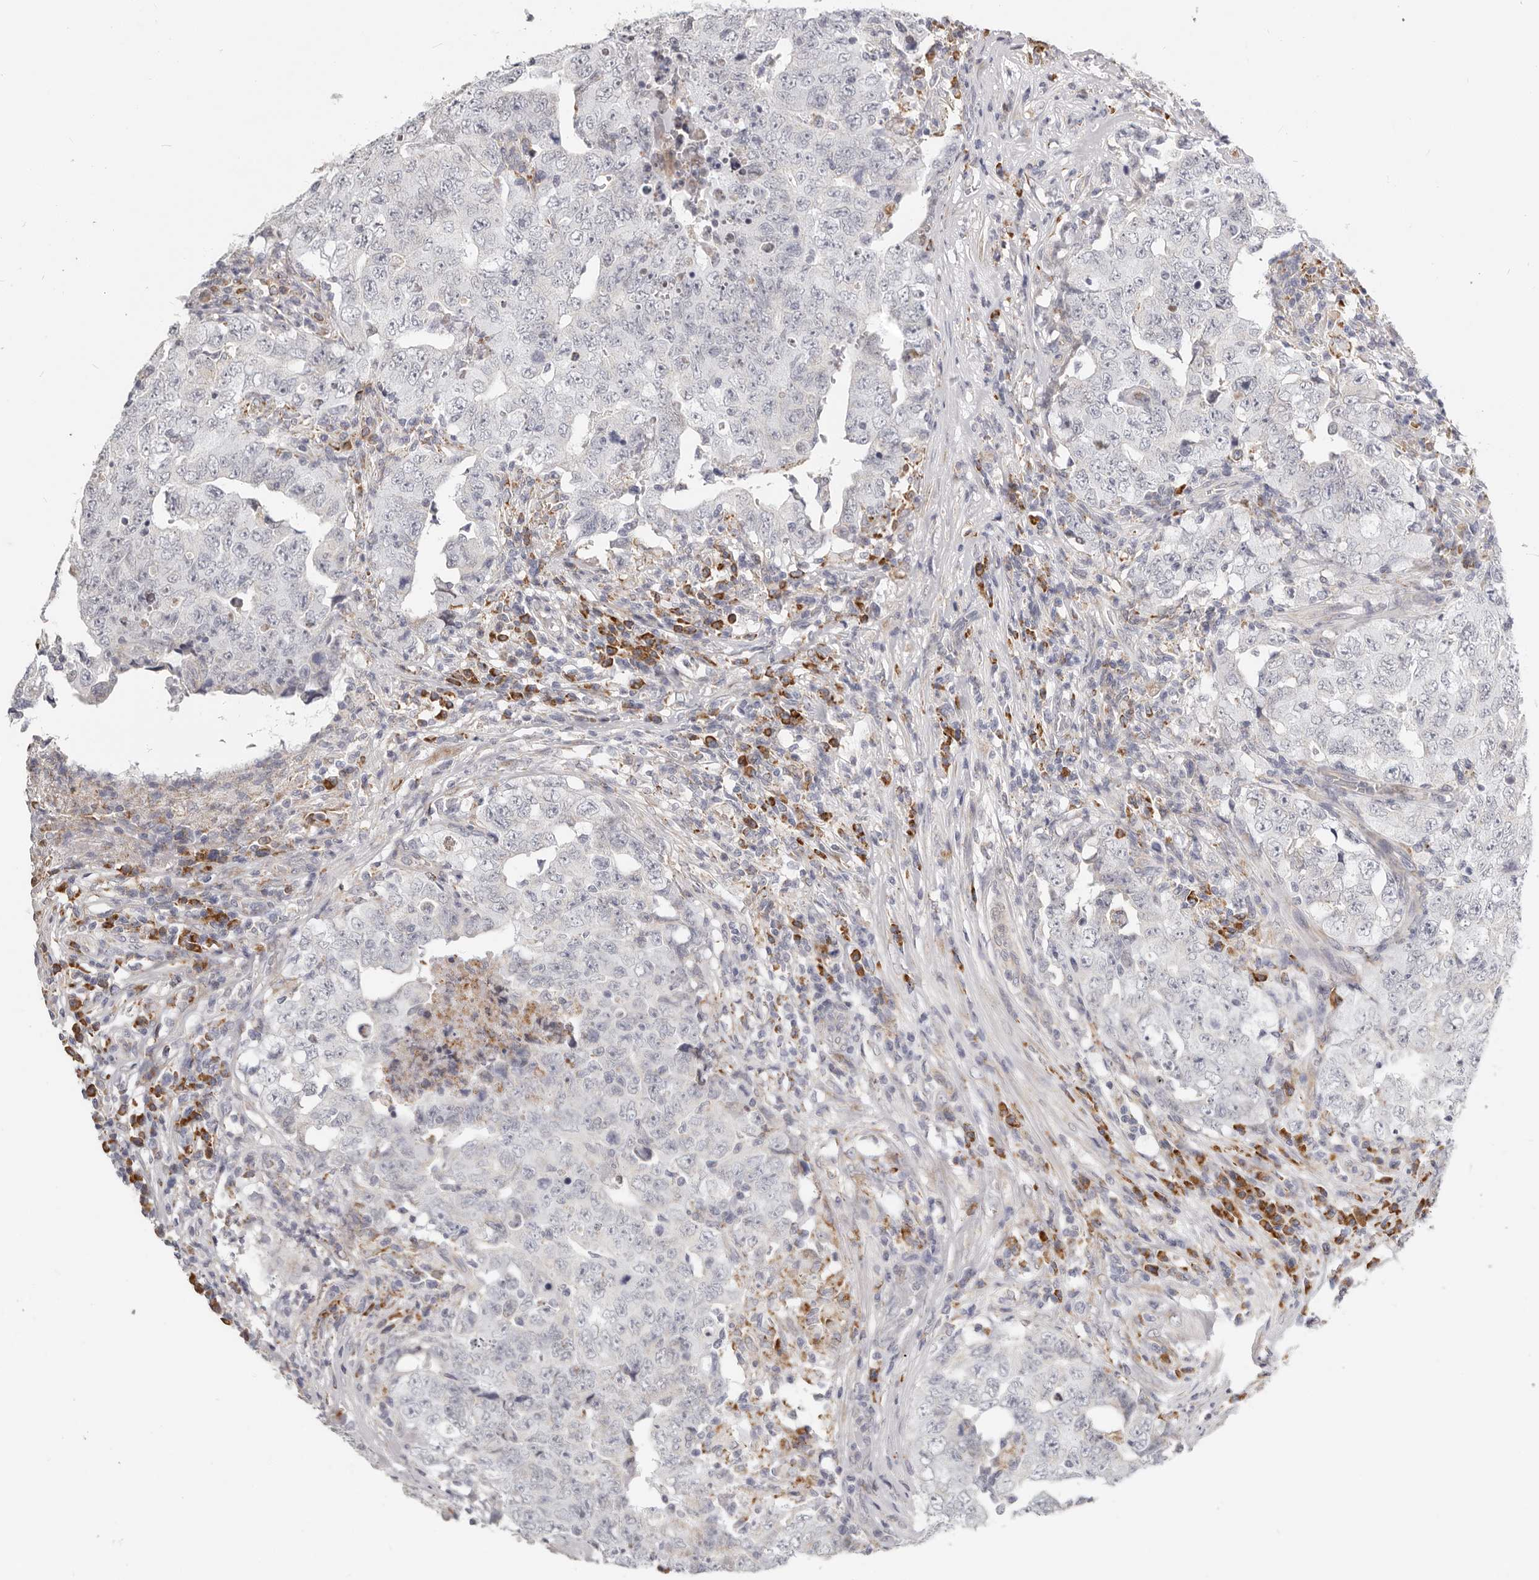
{"staining": {"intensity": "negative", "quantity": "none", "location": "none"}, "tissue": "testis cancer", "cell_type": "Tumor cells", "image_type": "cancer", "snomed": [{"axis": "morphology", "description": "Carcinoma, Embryonal, NOS"}, {"axis": "topography", "description": "Testis"}], "caption": "Photomicrograph shows no significant protein positivity in tumor cells of testis cancer.", "gene": "IL32", "patient": {"sex": "male", "age": 26}}